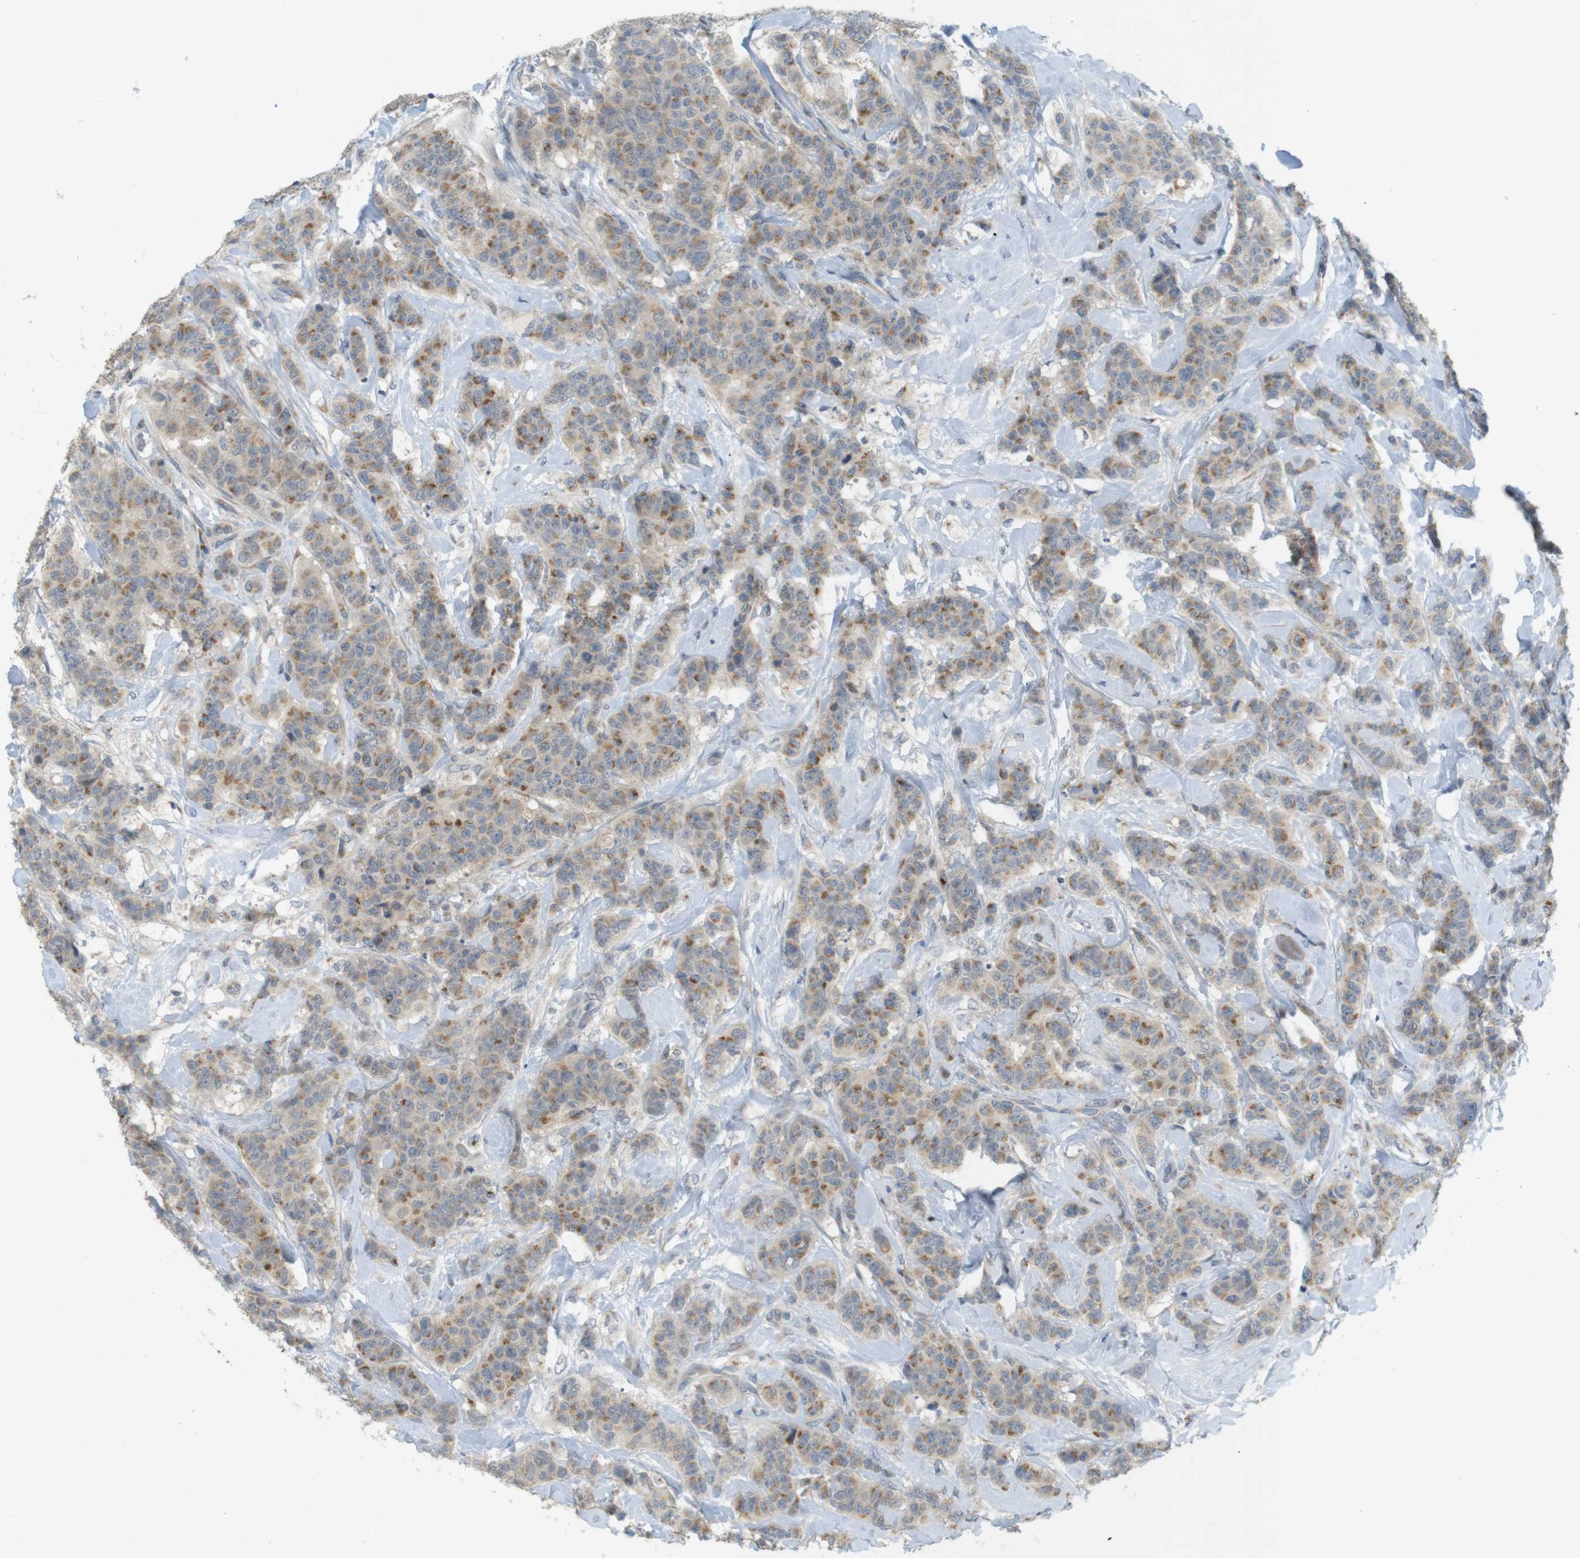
{"staining": {"intensity": "moderate", "quantity": ">75%", "location": "cytoplasmic/membranous"}, "tissue": "breast cancer", "cell_type": "Tumor cells", "image_type": "cancer", "snomed": [{"axis": "morphology", "description": "Normal tissue, NOS"}, {"axis": "morphology", "description": "Duct carcinoma"}, {"axis": "topography", "description": "Breast"}], "caption": "Immunohistochemistry (IHC) (DAB) staining of breast cancer reveals moderate cytoplasmic/membranous protein expression in approximately >75% of tumor cells.", "gene": "YIPF3", "patient": {"sex": "female", "age": 40}}